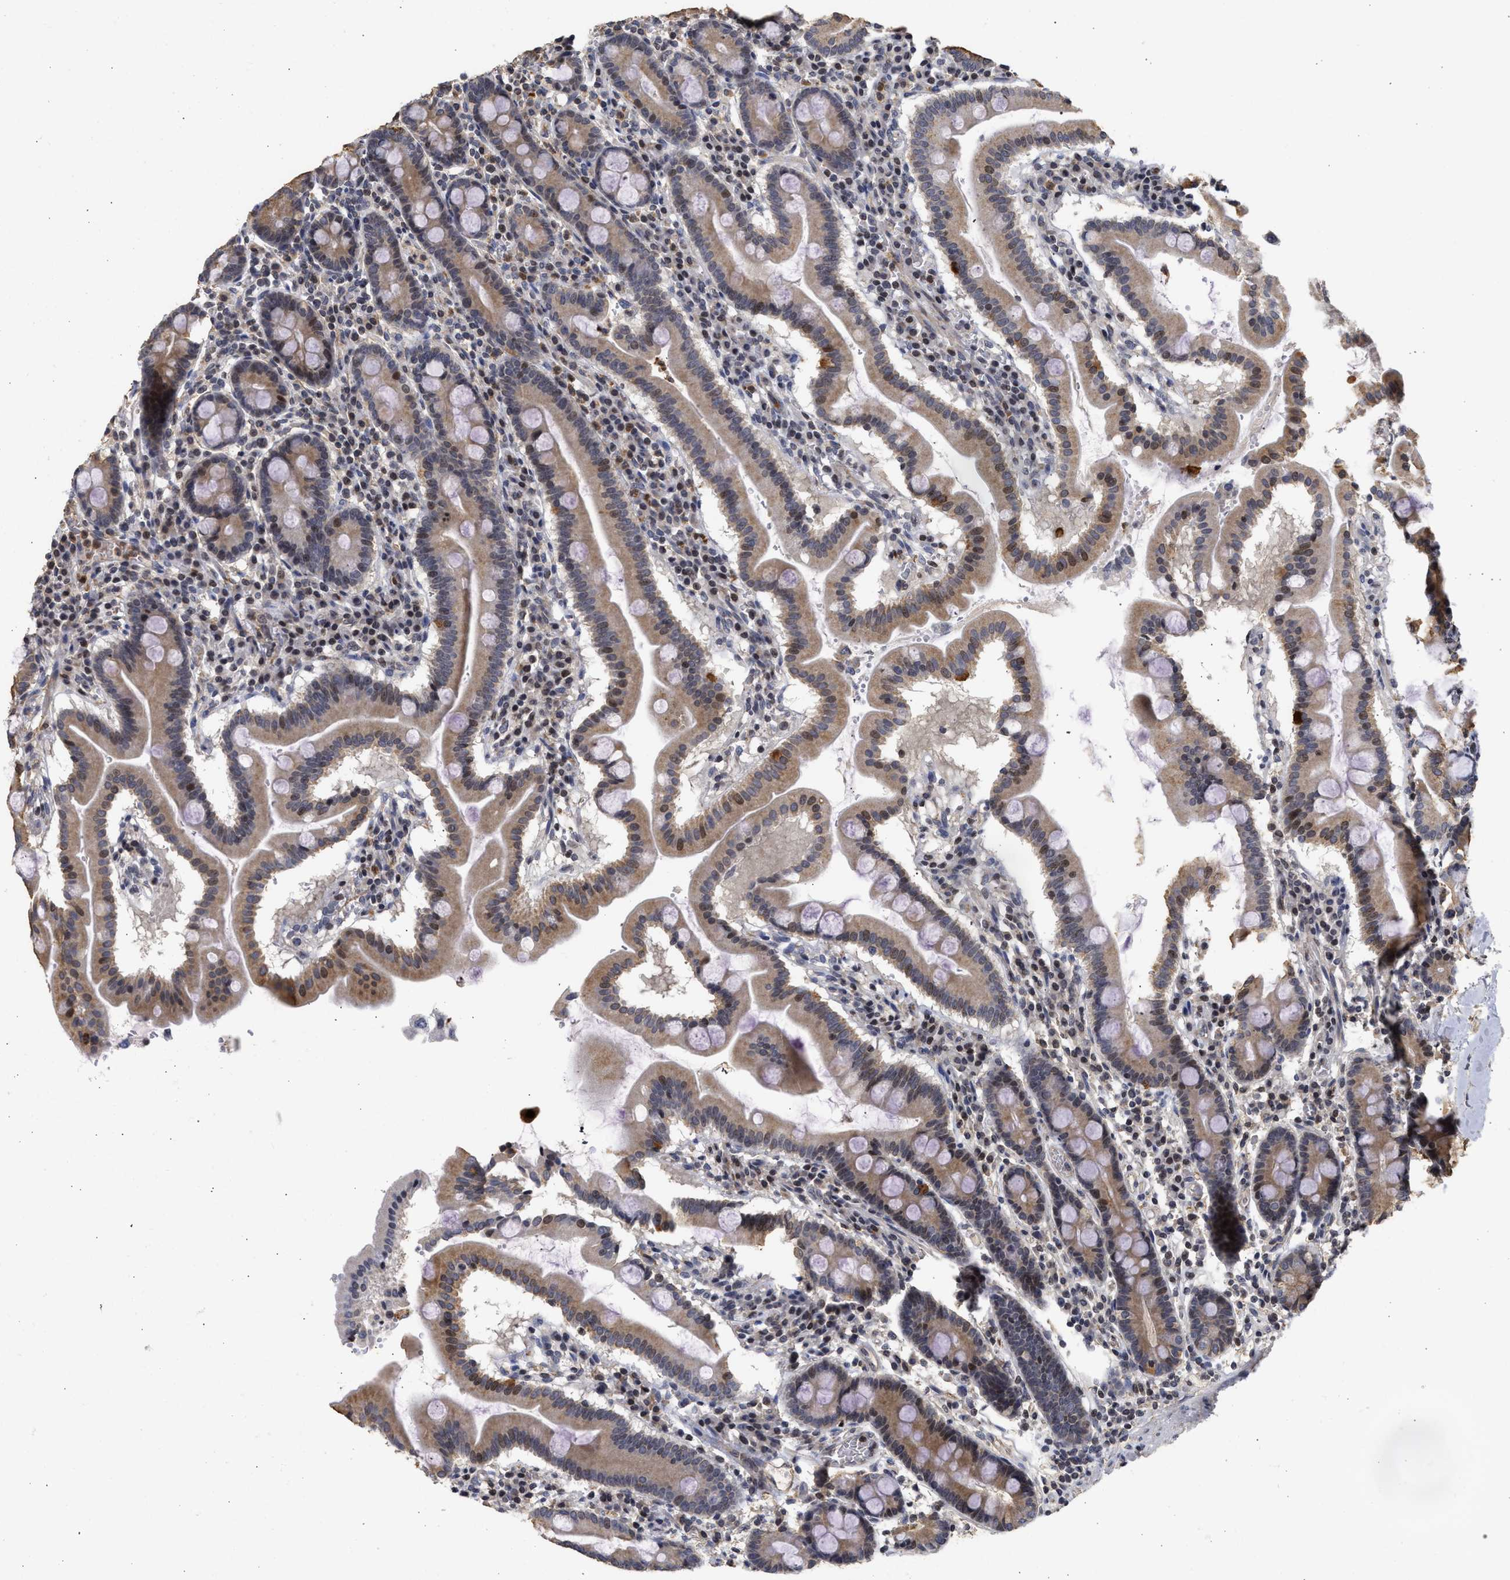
{"staining": {"intensity": "moderate", "quantity": ">75%", "location": "cytoplasmic/membranous,nuclear"}, "tissue": "duodenum", "cell_type": "Glandular cells", "image_type": "normal", "snomed": [{"axis": "morphology", "description": "Normal tissue, NOS"}, {"axis": "topography", "description": "Duodenum"}], "caption": "Duodenum stained with a brown dye displays moderate cytoplasmic/membranous,nuclear positive expression in approximately >75% of glandular cells.", "gene": "ENSG00000142539", "patient": {"sex": "male", "age": 50}}